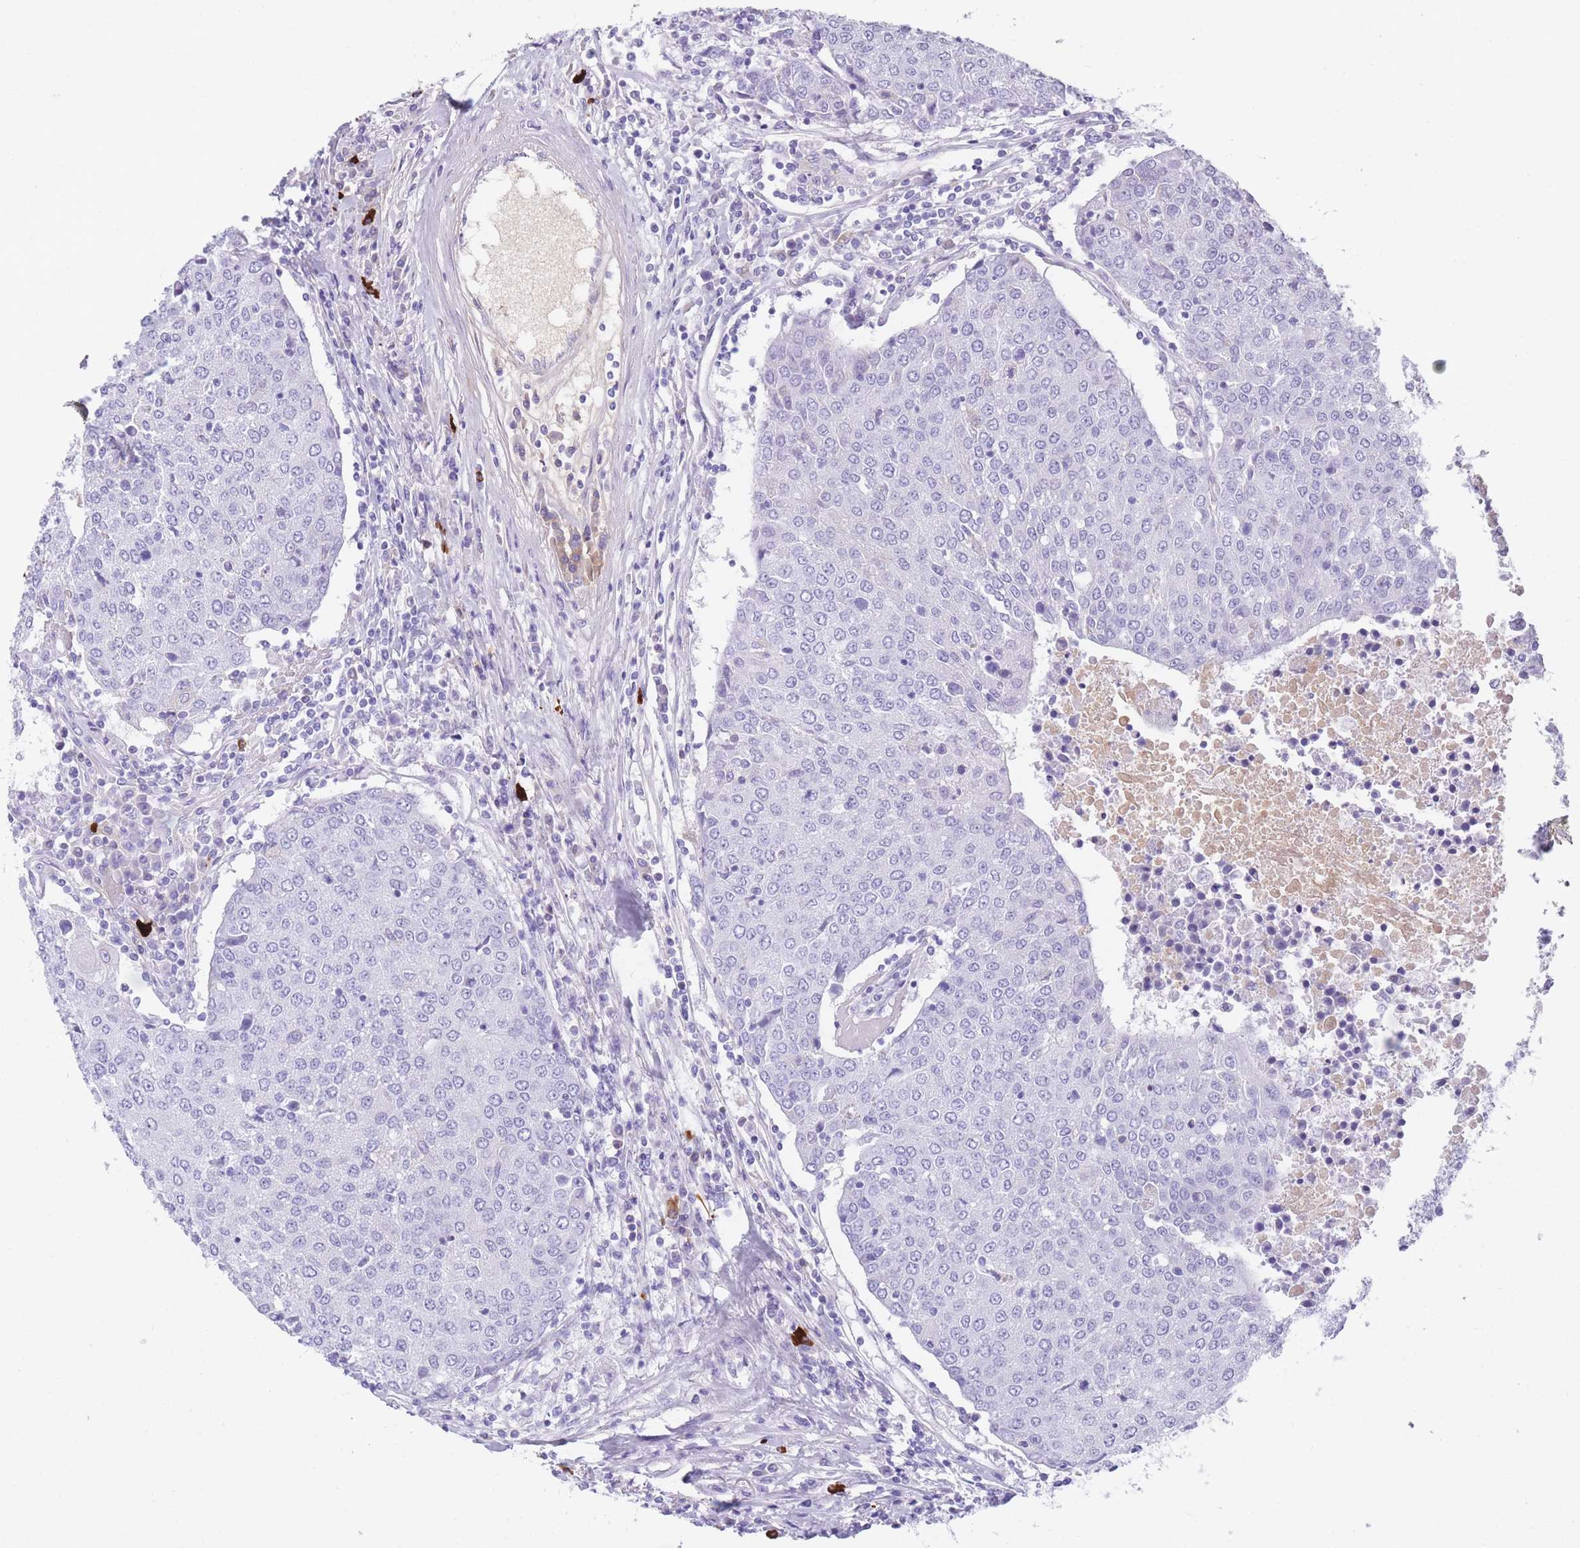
{"staining": {"intensity": "negative", "quantity": "none", "location": "none"}, "tissue": "urothelial cancer", "cell_type": "Tumor cells", "image_type": "cancer", "snomed": [{"axis": "morphology", "description": "Urothelial carcinoma, High grade"}, {"axis": "topography", "description": "Urinary bladder"}], "caption": "Urothelial cancer was stained to show a protein in brown. There is no significant positivity in tumor cells.", "gene": "TNFSF11", "patient": {"sex": "female", "age": 85}}